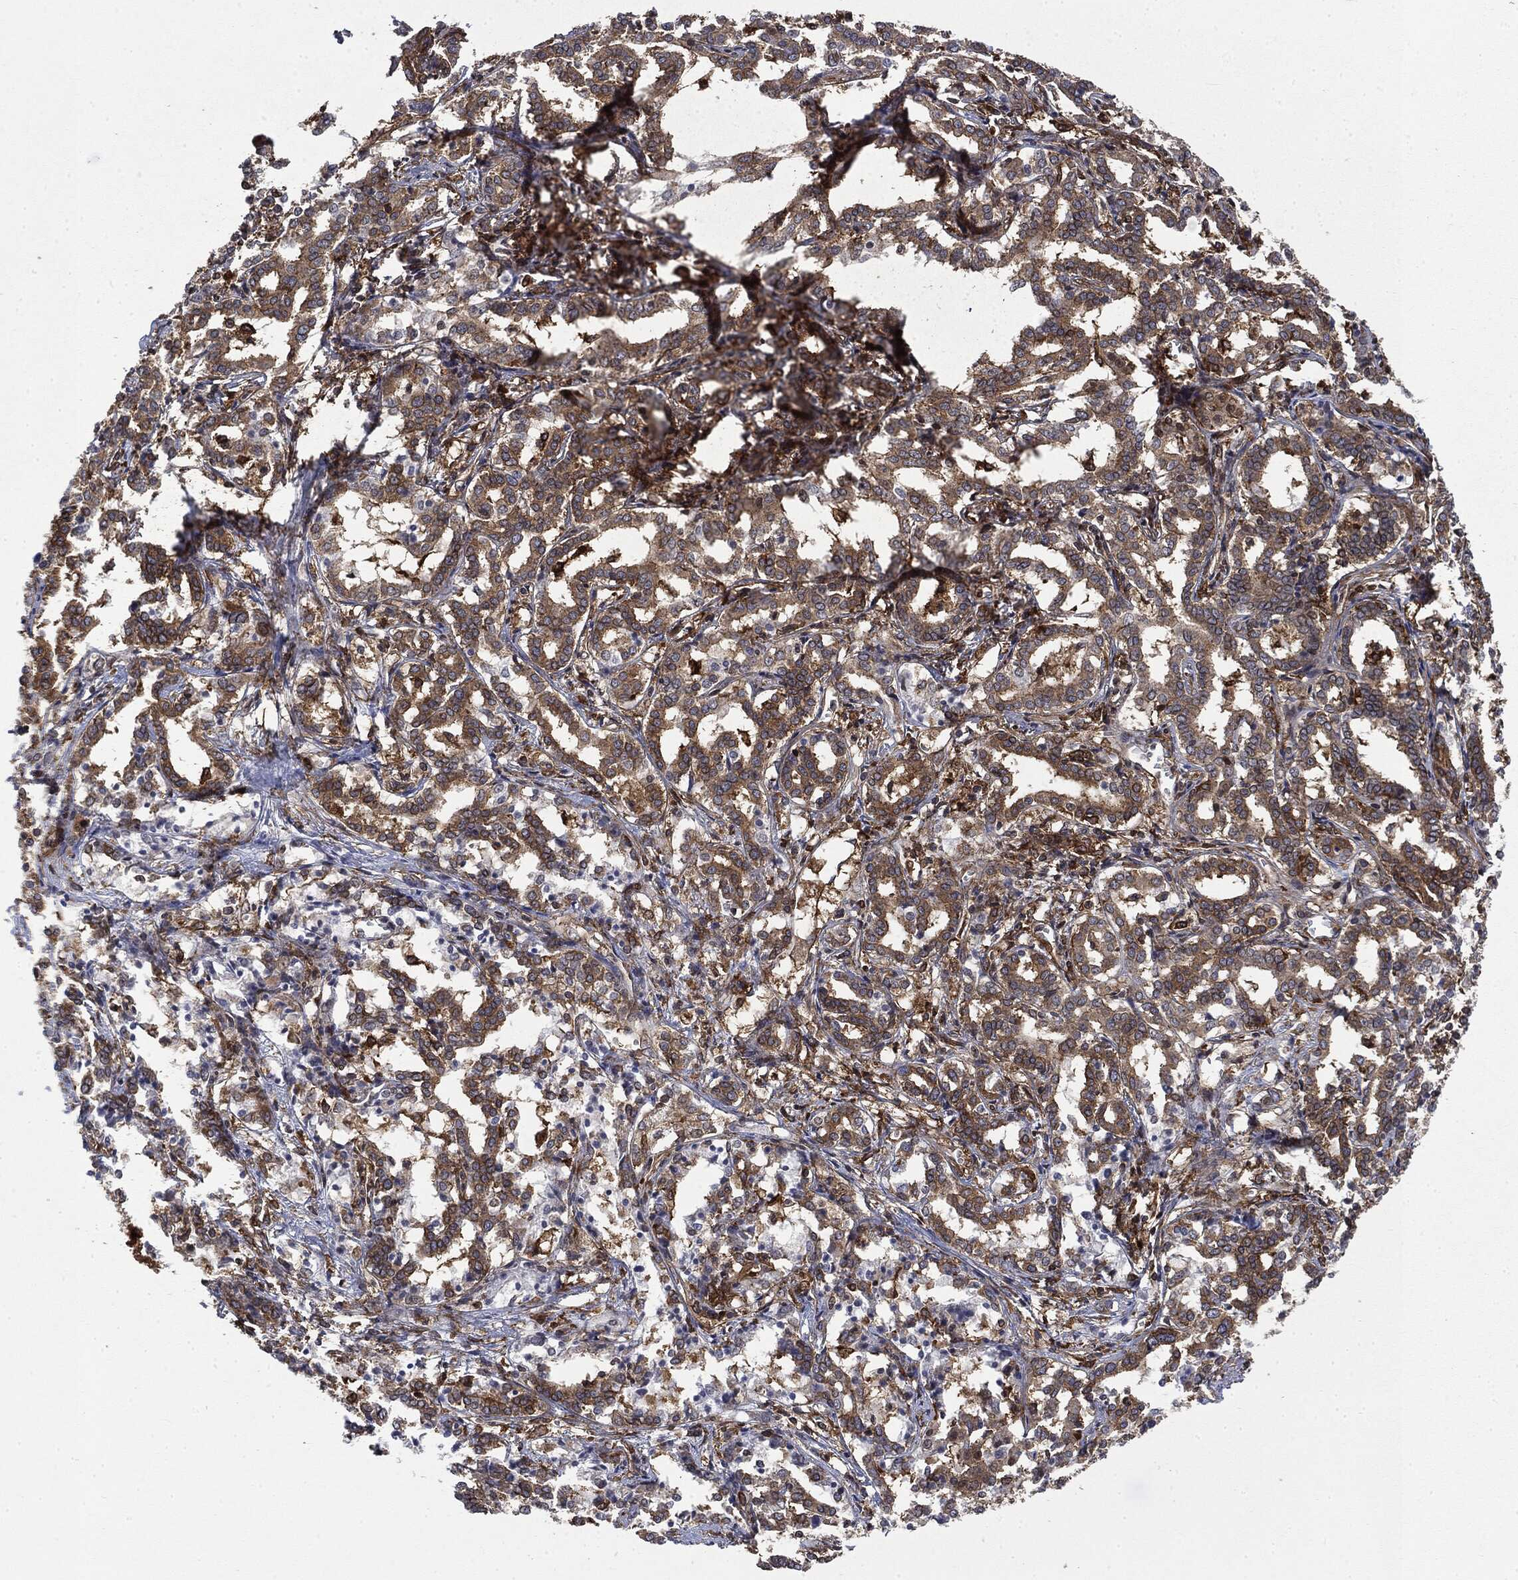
{"staining": {"intensity": "moderate", "quantity": ">75%", "location": "cytoplasmic/membranous"}, "tissue": "liver cancer", "cell_type": "Tumor cells", "image_type": "cancer", "snomed": [{"axis": "morphology", "description": "Cholangiocarcinoma"}, {"axis": "topography", "description": "Liver"}], "caption": "Immunohistochemical staining of cholangiocarcinoma (liver) reveals medium levels of moderate cytoplasmic/membranous protein positivity in approximately >75% of tumor cells. Nuclei are stained in blue.", "gene": "SNX5", "patient": {"sex": "female", "age": 47}}